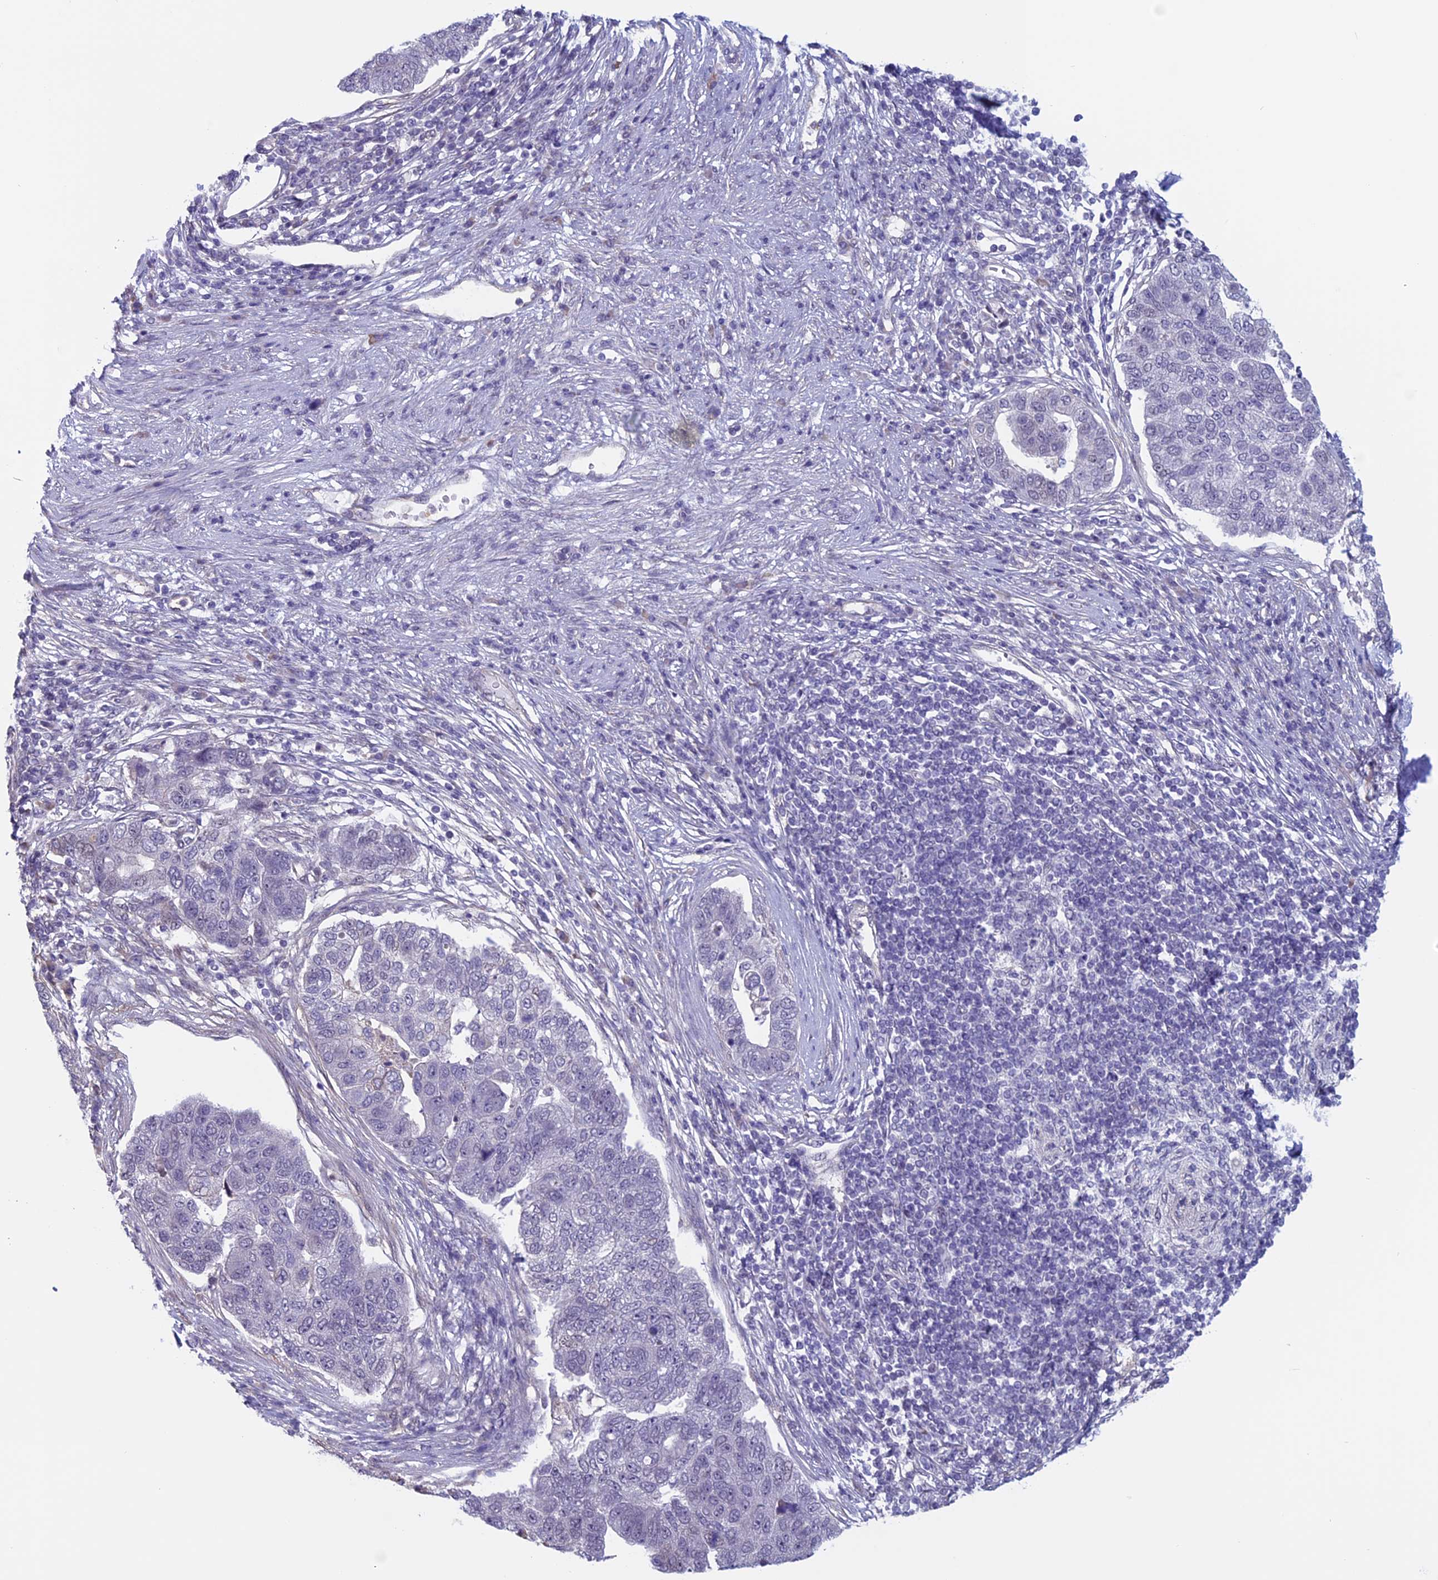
{"staining": {"intensity": "negative", "quantity": "none", "location": "none"}, "tissue": "pancreatic cancer", "cell_type": "Tumor cells", "image_type": "cancer", "snomed": [{"axis": "morphology", "description": "Adenocarcinoma, NOS"}, {"axis": "topography", "description": "Pancreas"}], "caption": "Immunohistochemistry micrograph of pancreatic cancer (adenocarcinoma) stained for a protein (brown), which shows no expression in tumor cells.", "gene": "SLC1A6", "patient": {"sex": "female", "age": 61}}